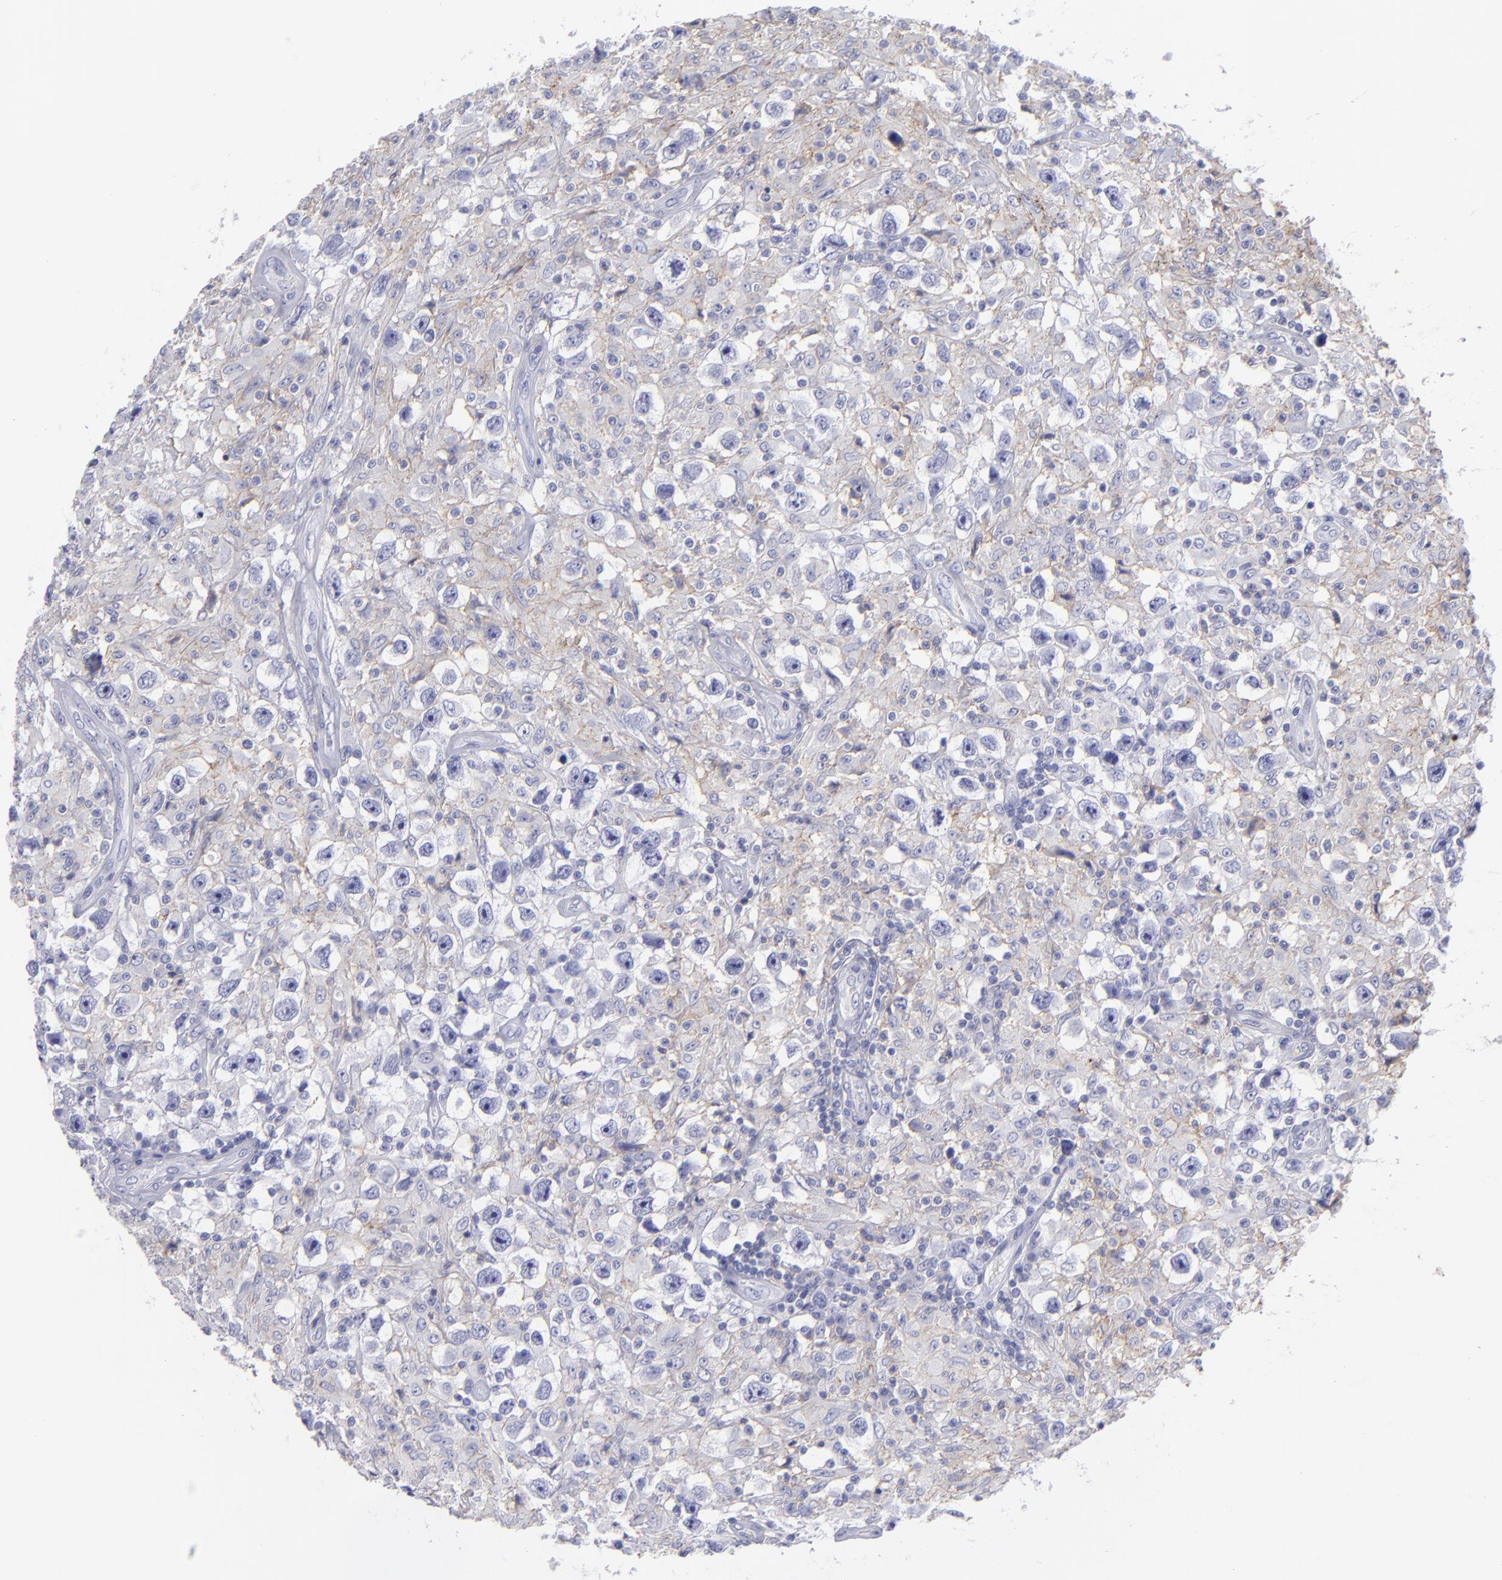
{"staining": {"intensity": "negative", "quantity": "none", "location": "none"}, "tissue": "testis cancer", "cell_type": "Tumor cells", "image_type": "cancer", "snomed": [{"axis": "morphology", "description": "Seminoma, NOS"}, {"axis": "topography", "description": "Testis"}], "caption": "The image exhibits no staining of tumor cells in testis cancer (seminoma).", "gene": "CD82", "patient": {"sex": "male", "age": 34}}